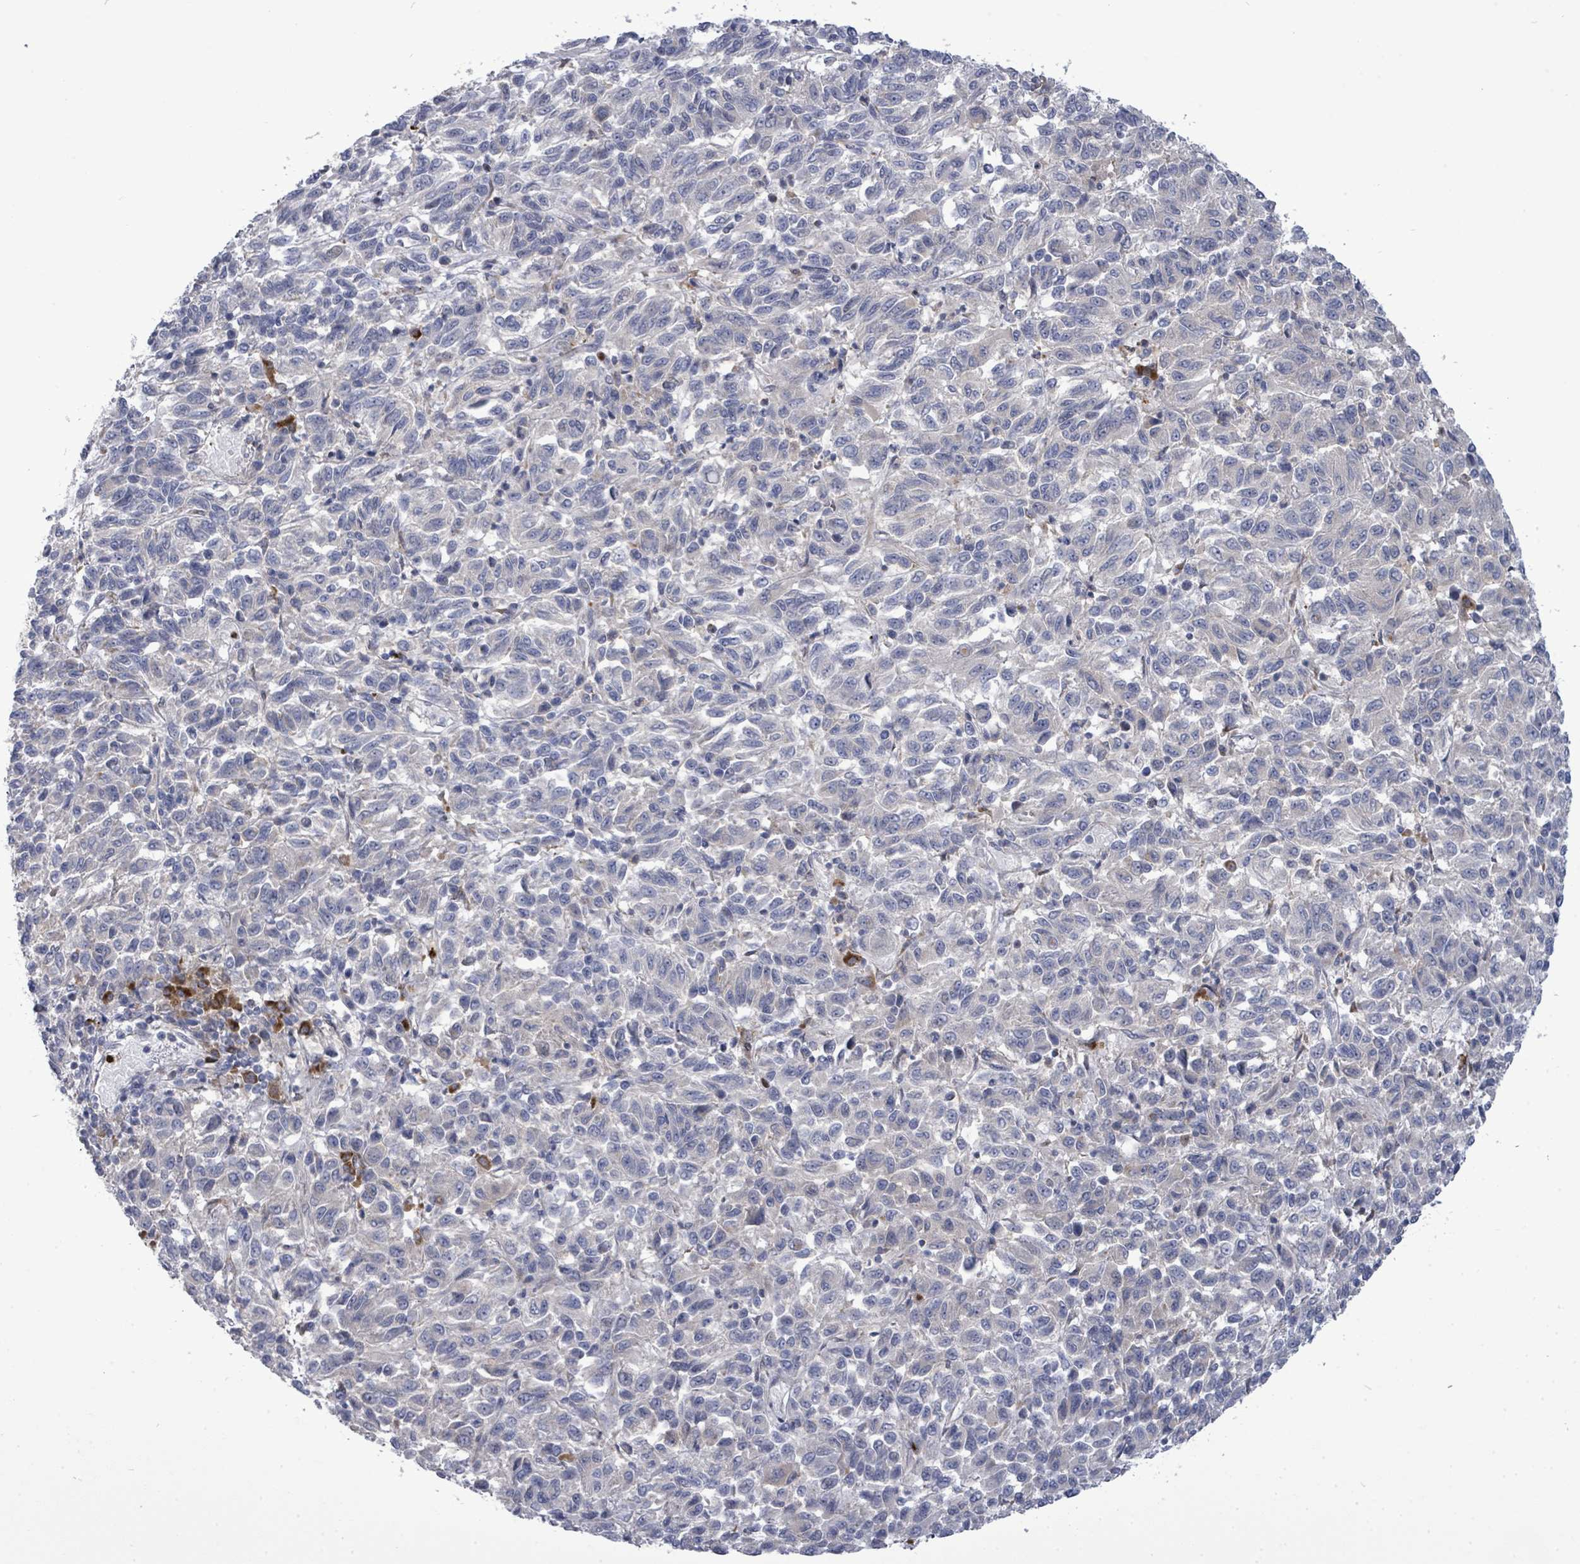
{"staining": {"intensity": "negative", "quantity": "none", "location": "none"}, "tissue": "melanoma", "cell_type": "Tumor cells", "image_type": "cancer", "snomed": [{"axis": "morphology", "description": "Malignant melanoma, Metastatic site"}, {"axis": "topography", "description": "Lung"}], "caption": "There is no significant staining in tumor cells of melanoma.", "gene": "SAR1A", "patient": {"sex": "male", "age": 64}}